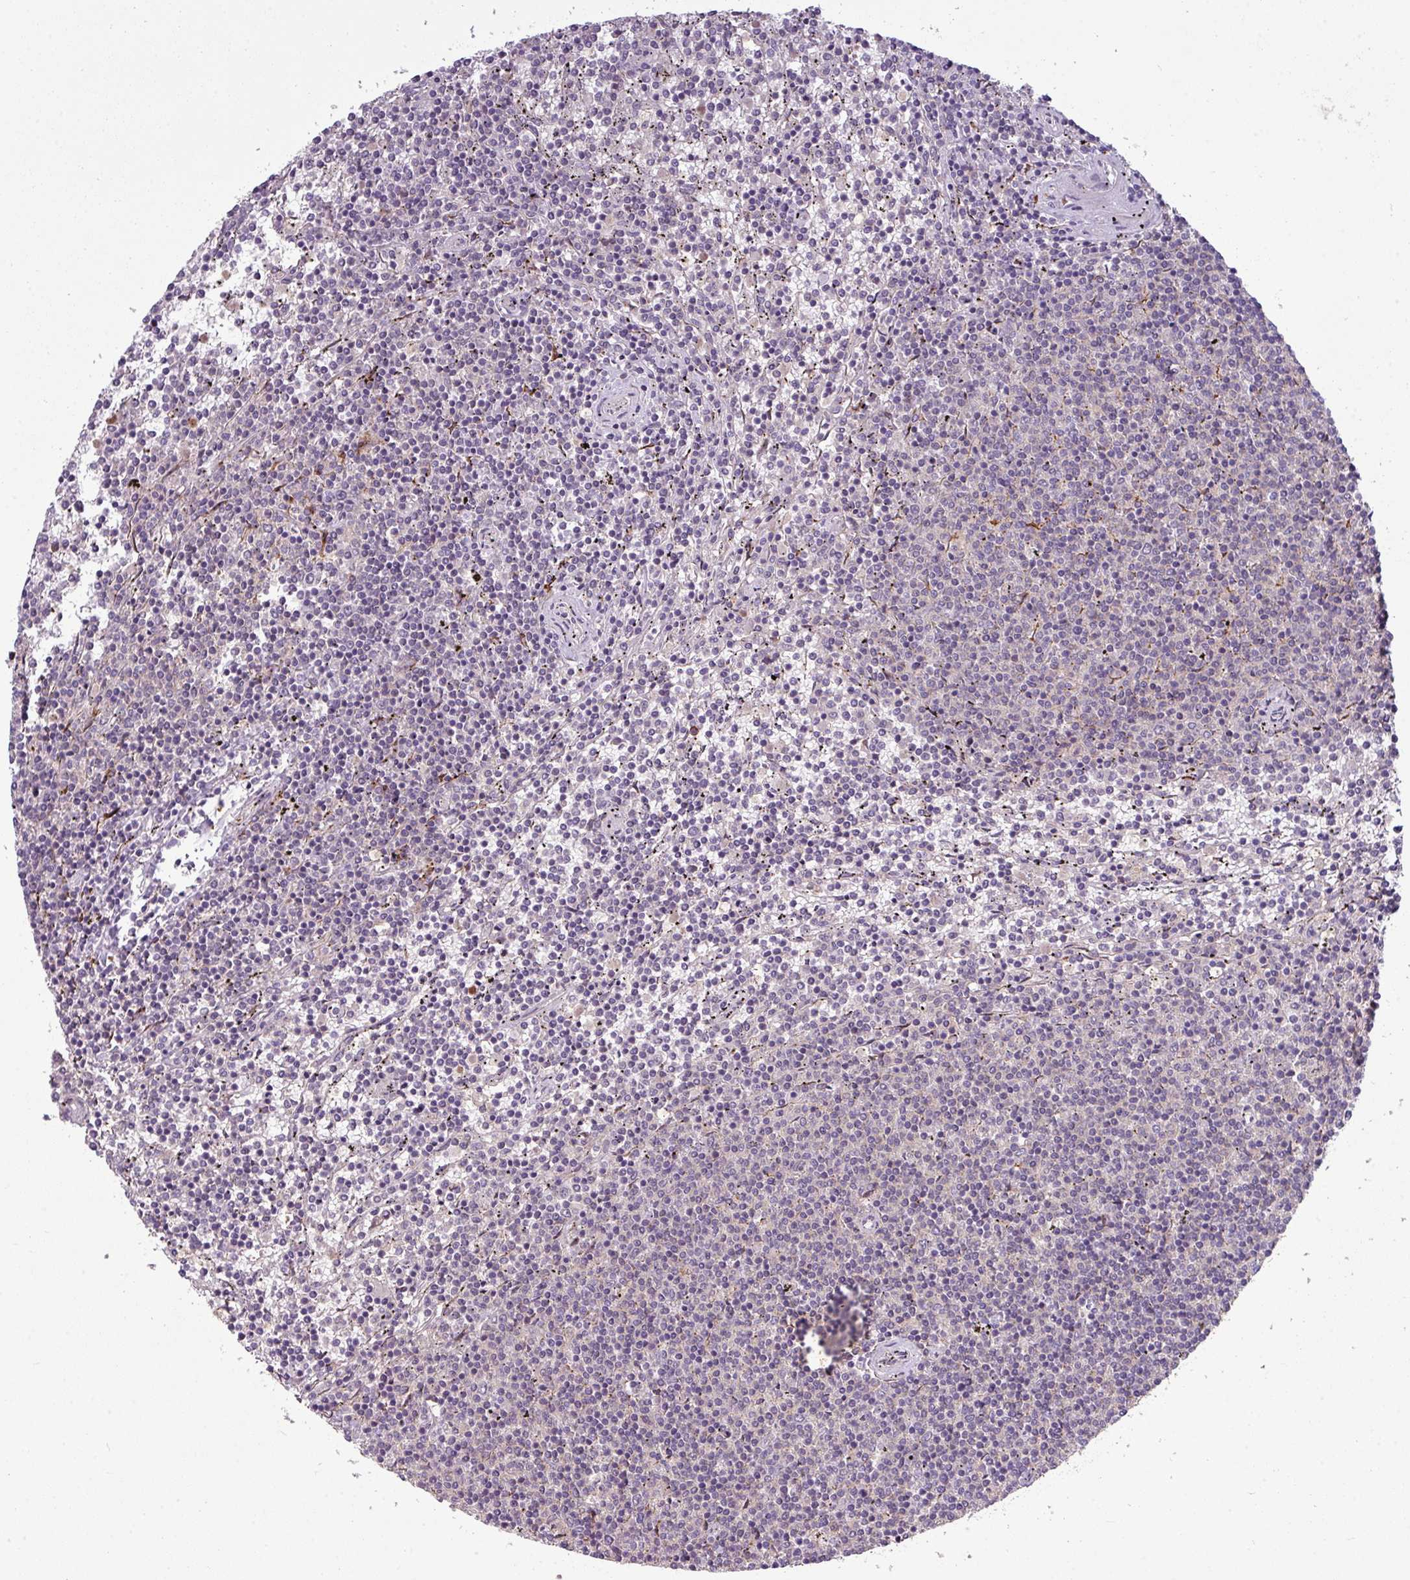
{"staining": {"intensity": "negative", "quantity": "none", "location": "none"}, "tissue": "lymphoma", "cell_type": "Tumor cells", "image_type": "cancer", "snomed": [{"axis": "morphology", "description": "Malignant lymphoma, non-Hodgkin's type, Low grade"}, {"axis": "topography", "description": "Spleen"}], "caption": "Immunohistochemical staining of low-grade malignant lymphoma, non-Hodgkin's type displays no significant expression in tumor cells.", "gene": "PAPLN", "patient": {"sex": "female", "age": 50}}